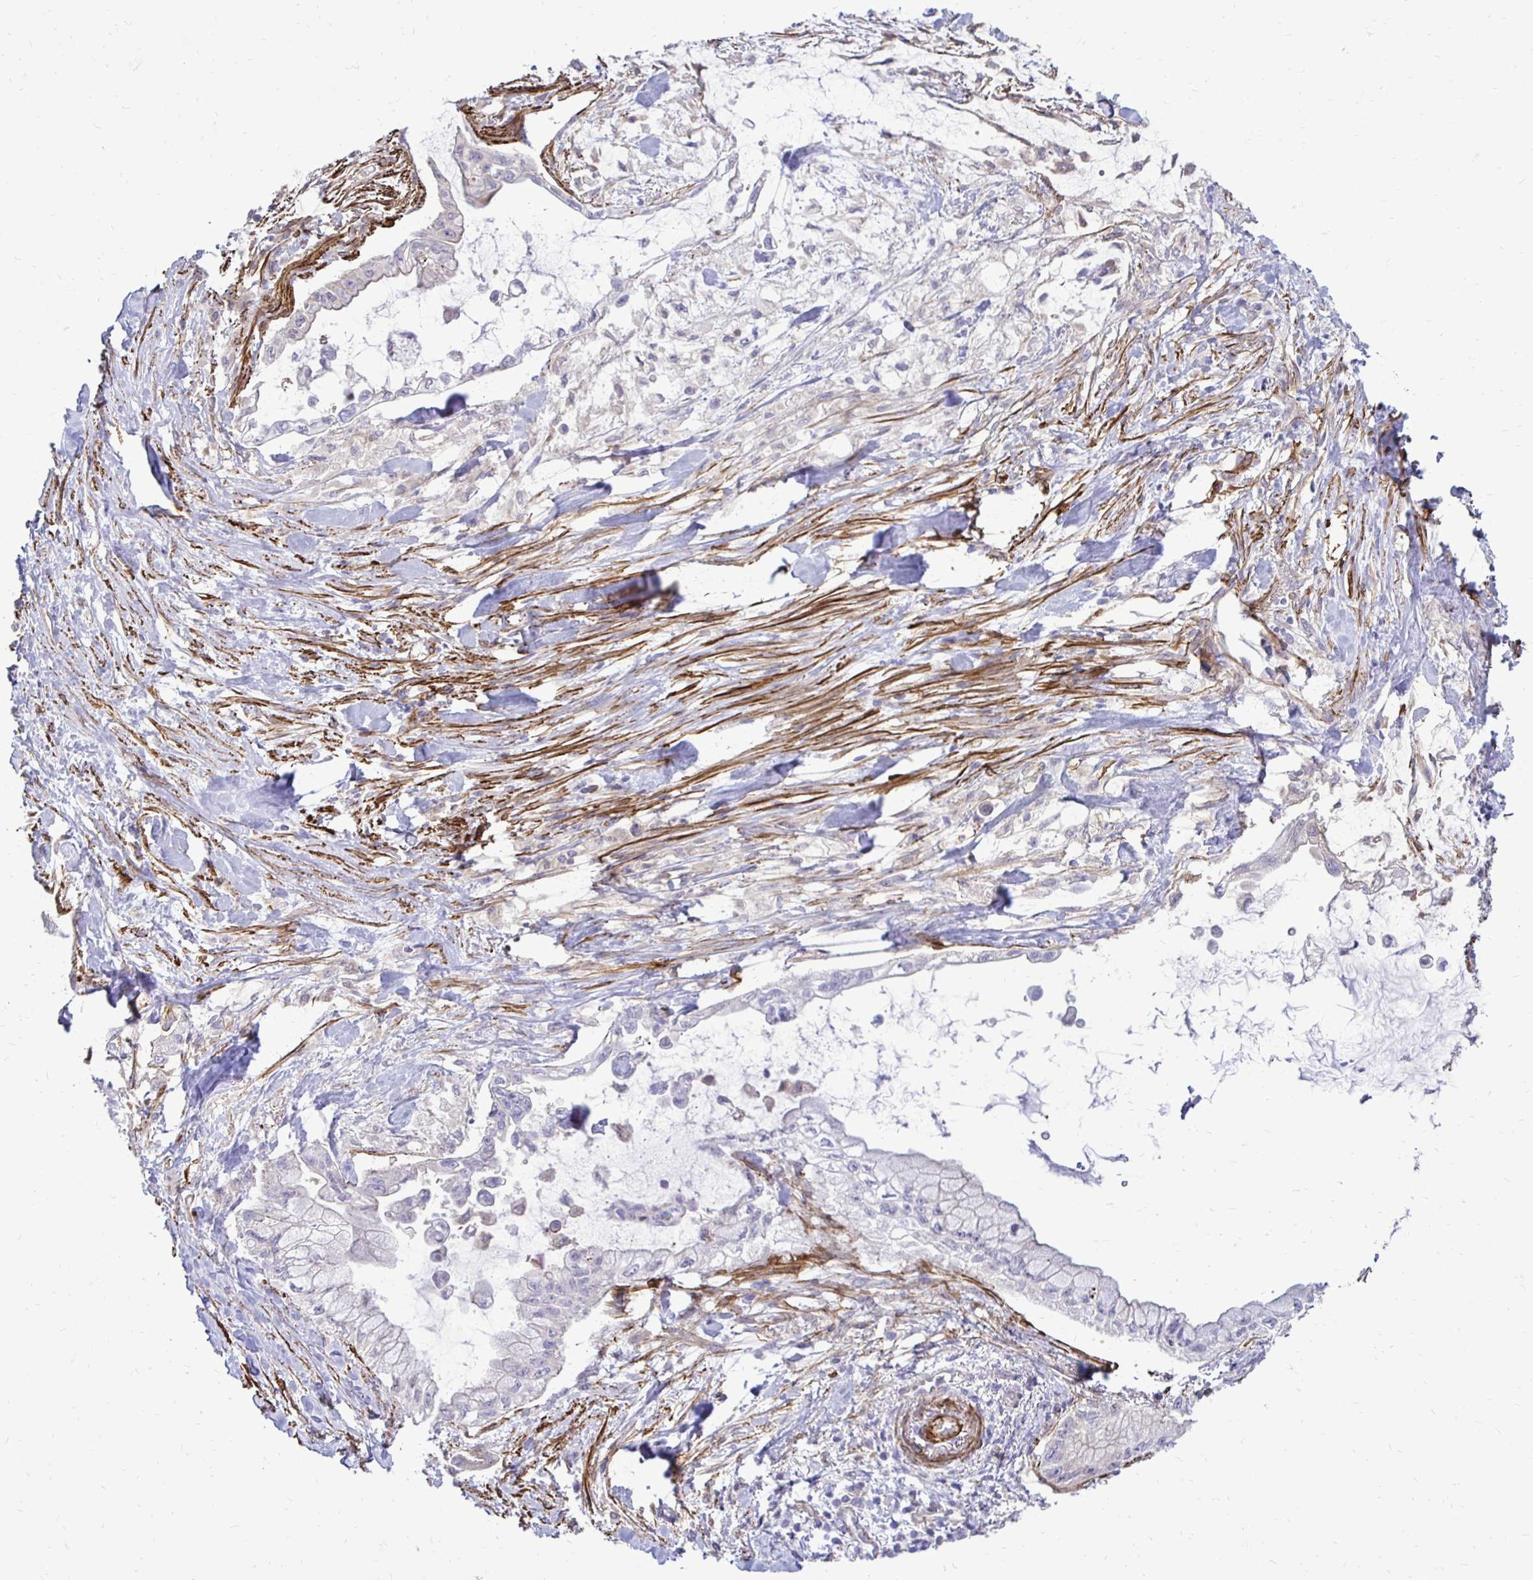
{"staining": {"intensity": "negative", "quantity": "none", "location": "none"}, "tissue": "pancreatic cancer", "cell_type": "Tumor cells", "image_type": "cancer", "snomed": [{"axis": "morphology", "description": "Adenocarcinoma, NOS"}, {"axis": "topography", "description": "Pancreas"}], "caption": "This is a photomicrograph of immunohistochemistry (IHC) staining of pancreatic adenocarcinoma, which shows no positivity in tumor cells.", "gene": "CTPS1", "patient": {"sex": "male", "age": 48}}